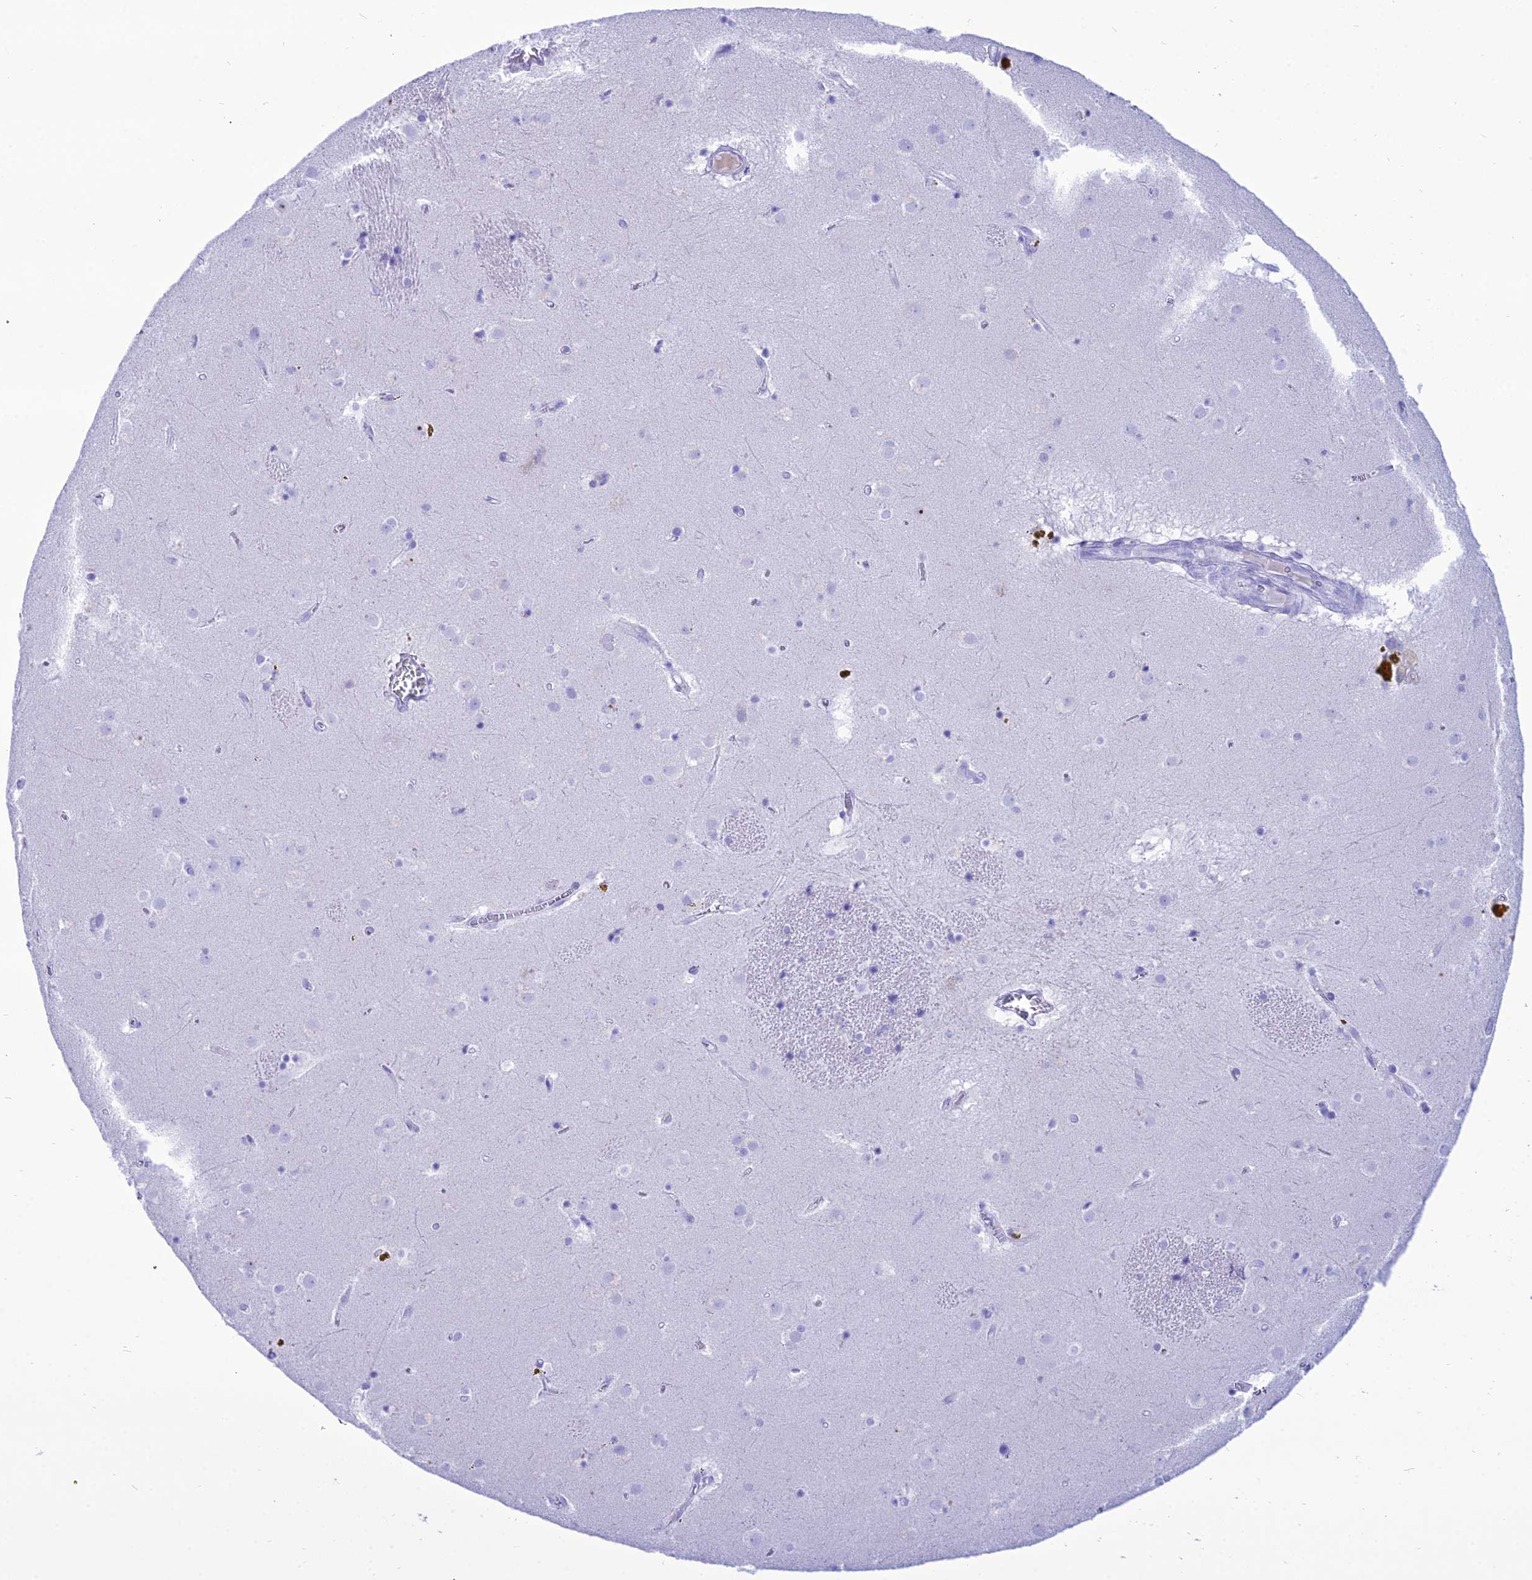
{"staining": {"intensity": "negative", "quantity": "none", "location": "none"}, "tissue": "caudate", "cell_type": "Glial cells", "image_type": "normal", "snomed": [{"axis": "morphology", "description": "Normal tissue, NOS"}, {"axis": "topography", "description": "Lateral ventricle wall"}], "caption": "Immunohistochemistry (IHC) of unremarkable human caudate exhibits no expression in glial cells.", "gene": "PNMA5", "patient": {"sex": "male", "age": 70}}